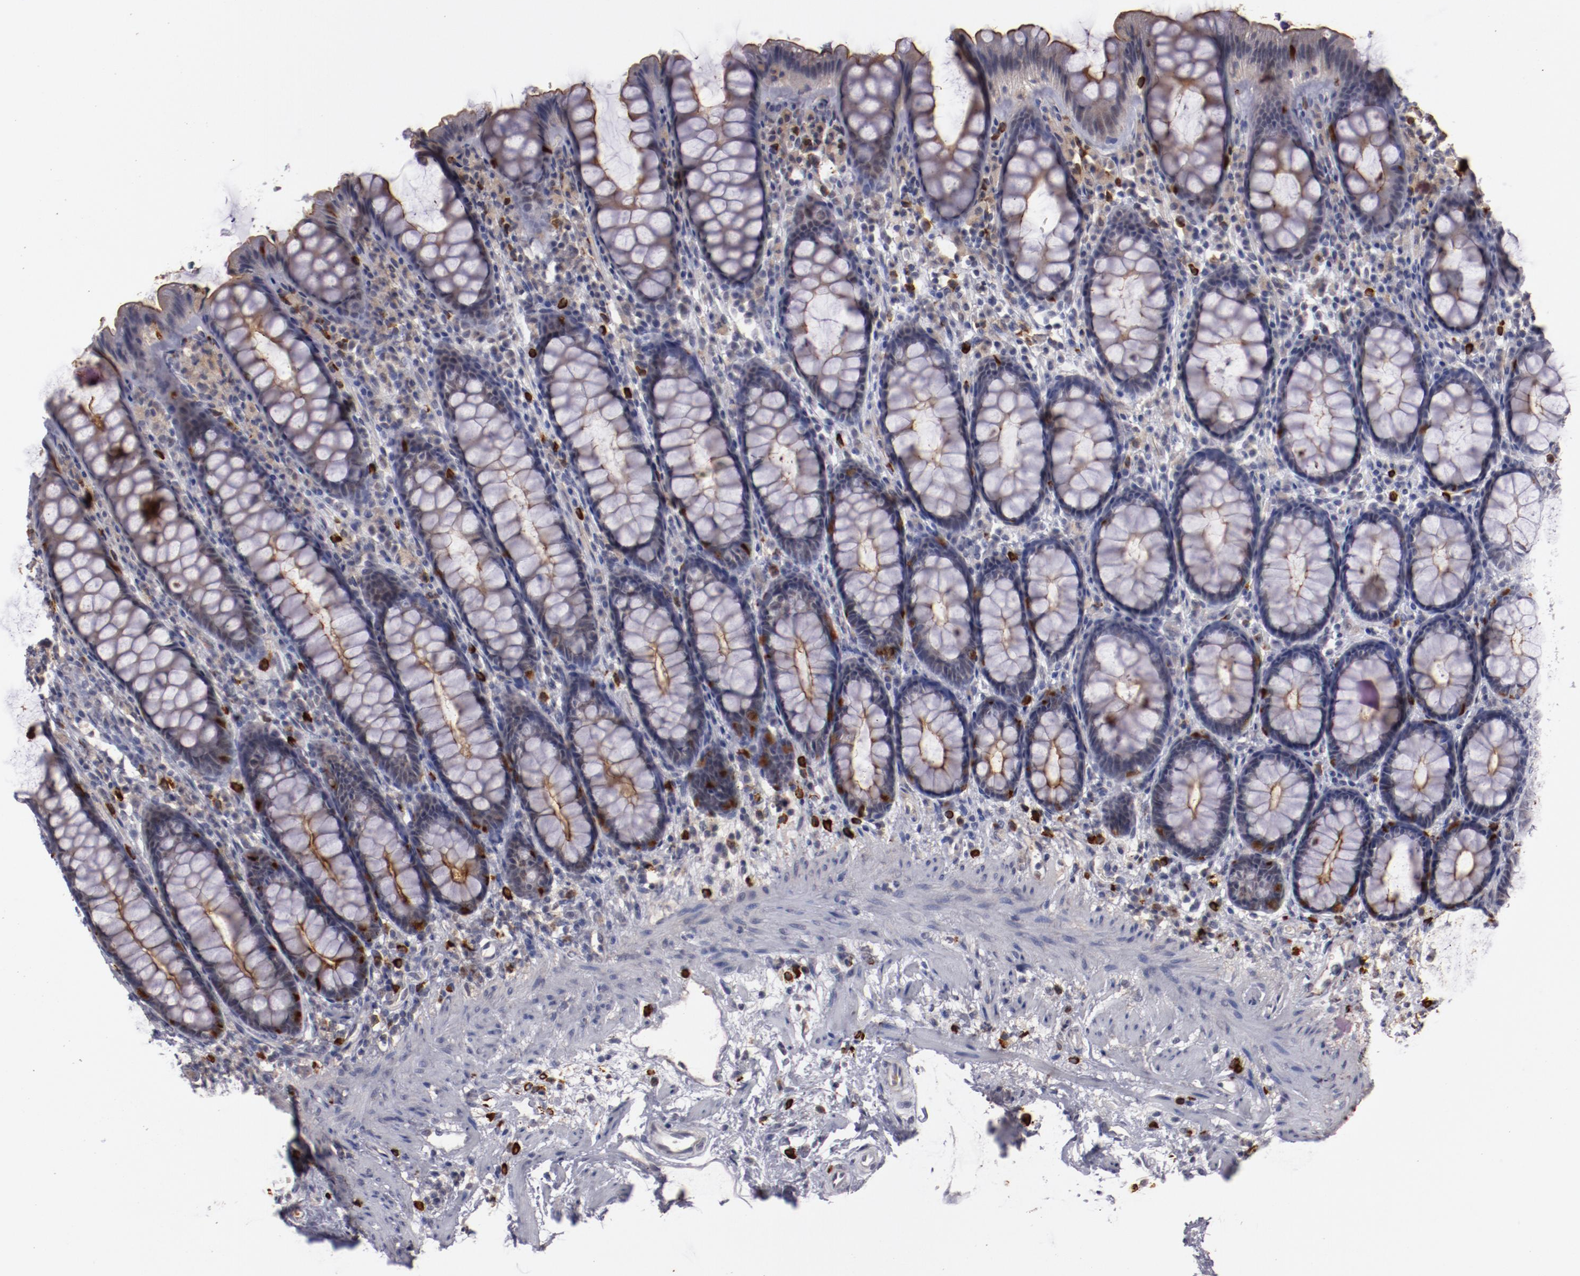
{"staining": {"intensity": "moderate", "quantity": "25%-75%", "location": "cytoplasmic/membranous"}, "tissue": "rectum", "cell_type": "Glandular cells", "image_type": "normal", "snomed": [{"axis": "morphology", "description": "Normal tissue, NOS"}, {"axis": "topography", "description": "Rectum"}], "caption": "This image displays immunohistochemistry staining of benign human rectum, with medium moderate cytoplasmic/membranous expression in approximately 25%-75% of glandular cells.", "gene": "STX3", "patient": {"sex": "male", "age": 92}}